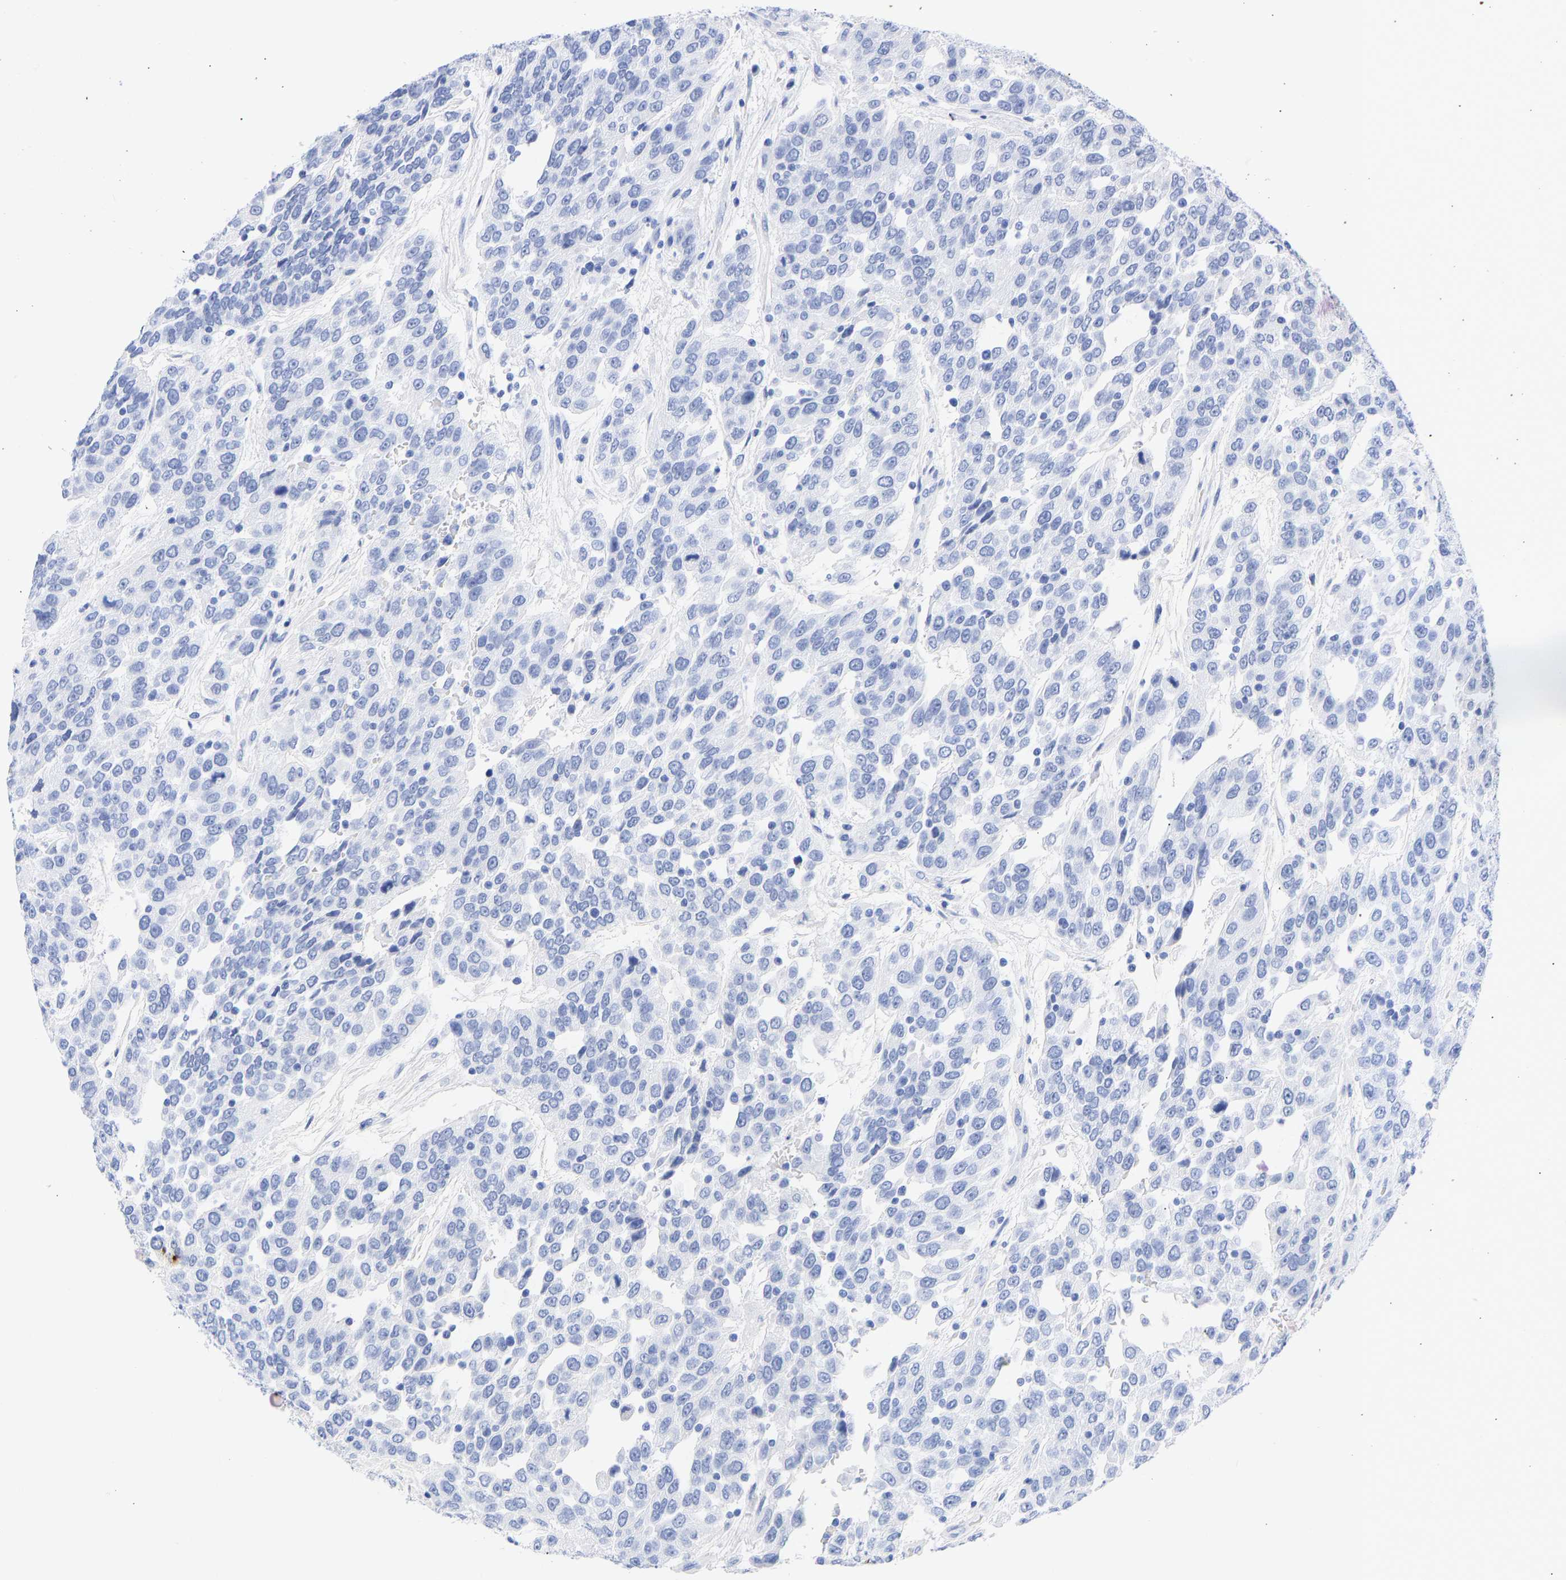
{"staining": {"intensity": "negative", "quantity": "none", "location": "none"}, "tissue": "urothelial cancer", "cell_type": "Tumor cells", "image_type": "cancer", "snomed": [{"axis": "morphology", "description": "Urothelial carcinoma, High grade"}, {"axis": "topography", "description": "Urinary bladder"}], "caption": "This is a image of IHC staining of high-grade urothelial carcinoma, which shows no staining in tumor cells.", "gene": "KRT1", "patient": {"sex": "female", "age": 80}}